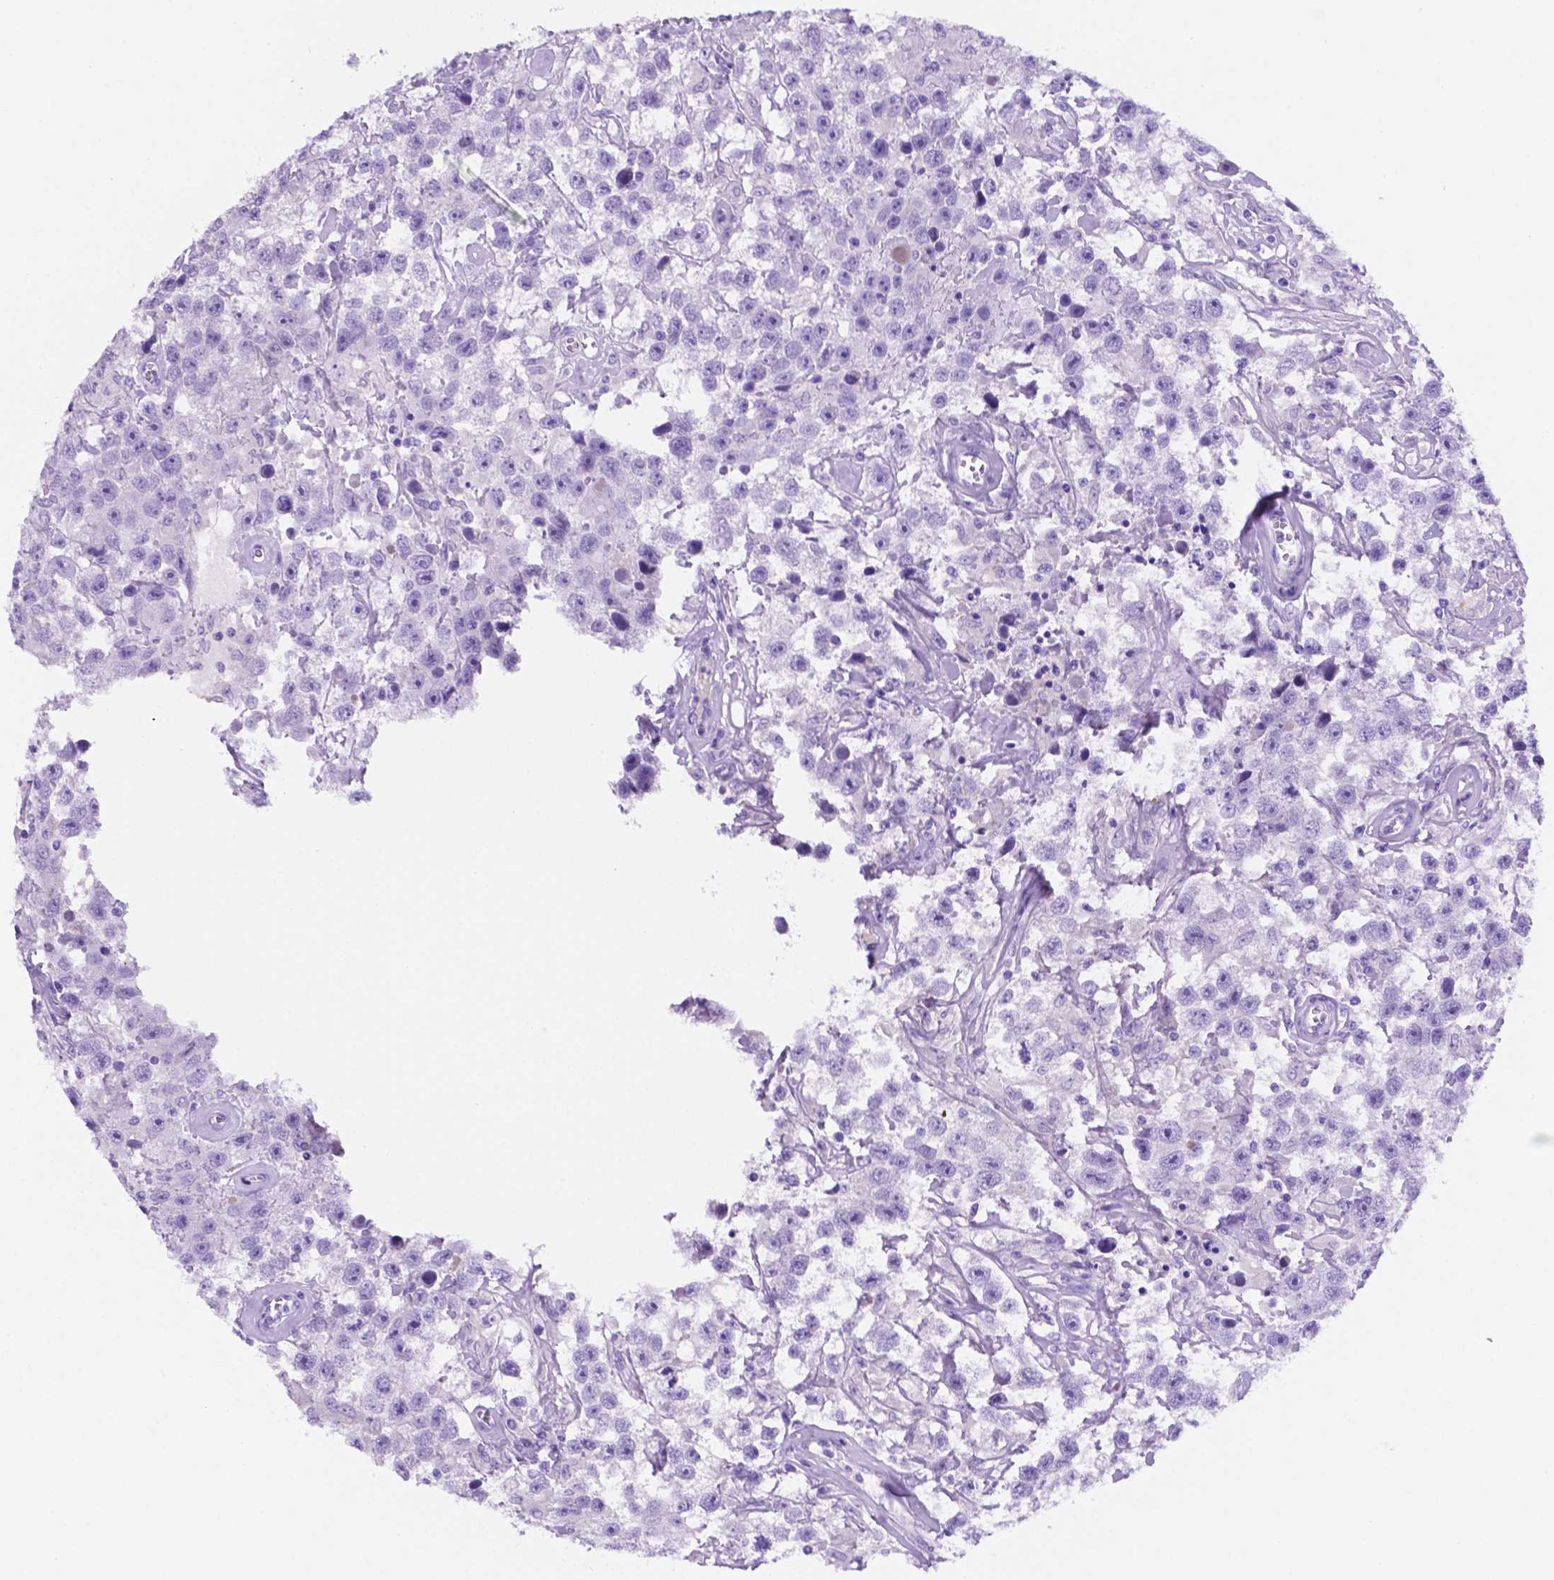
{"staining": {"intensity": "negative", "quantity": "none", "location": "none"}, "tissue": "testis cancer", "cell_type": "Tumor cells", "image_type": "cancer", "snomed": [{"axis": "morphology", "description": "Seminoma, NOS"}, {"axis": "topography", "description": "Testis"}], "caption": "Testis cancer (seminoma) was stained to show a protein in brown. There is no significant staining in tumor cells.", "gene": "FOXB2", "patient": {"sex": "male", "age": 43}}